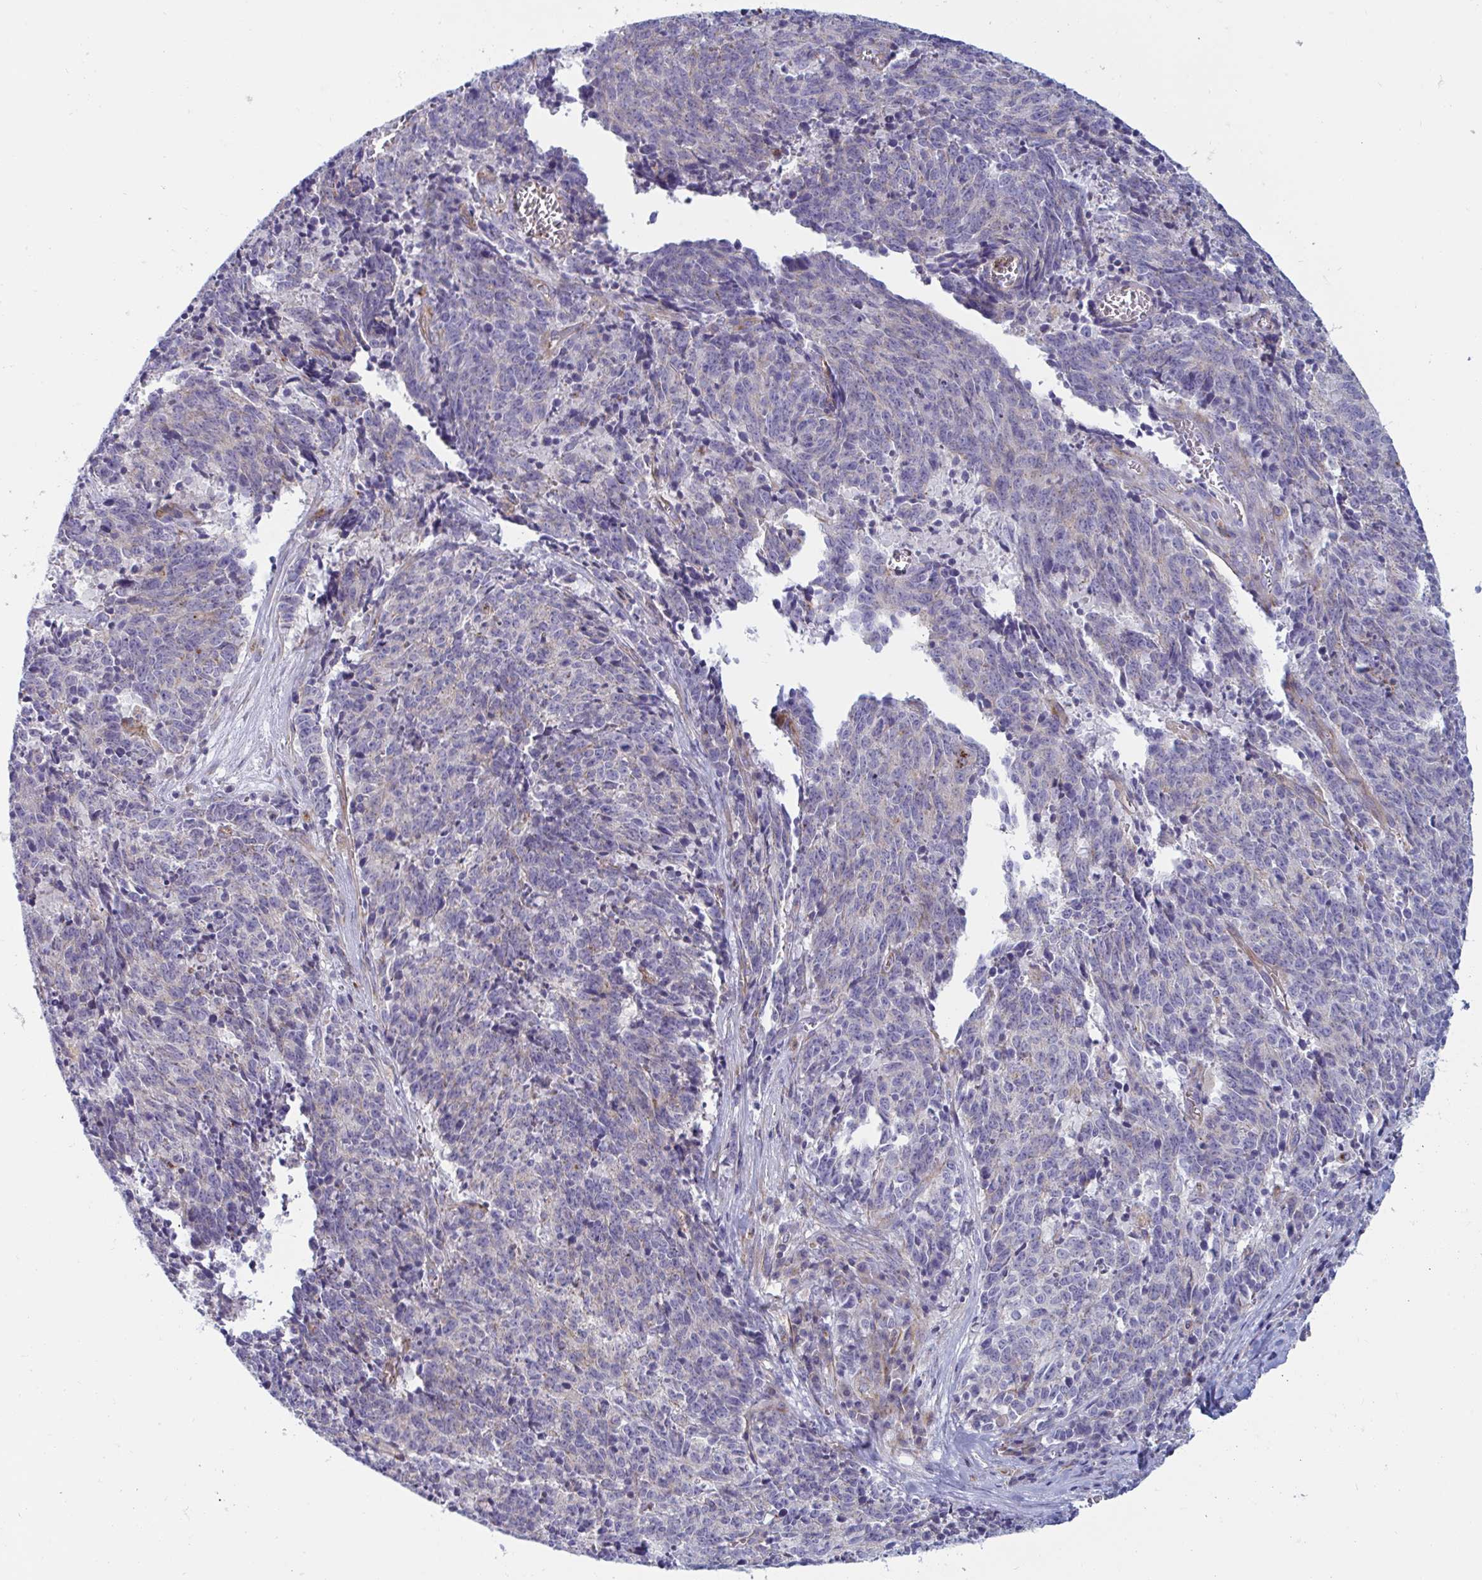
{"staining": {"intensity": "negative", "quantity": "none", "location": "none"}, "tissue": "cervical cancer", "cell_type": "Tumor cells", "image_type": "cancer", "snomed": [{"axis": "morphology", "description": "Squamous cell carcinoma, NOS"}, {"axis": "topography", "description": "Cervix"}], "caption": "Cervical squamous cell carcinoma stained for a protein using immunohistochemistry (IHC) exhibits no expression tumor cells.", "gene": "SLC9A6", "patient": {"sex": "female", "age": 29}}